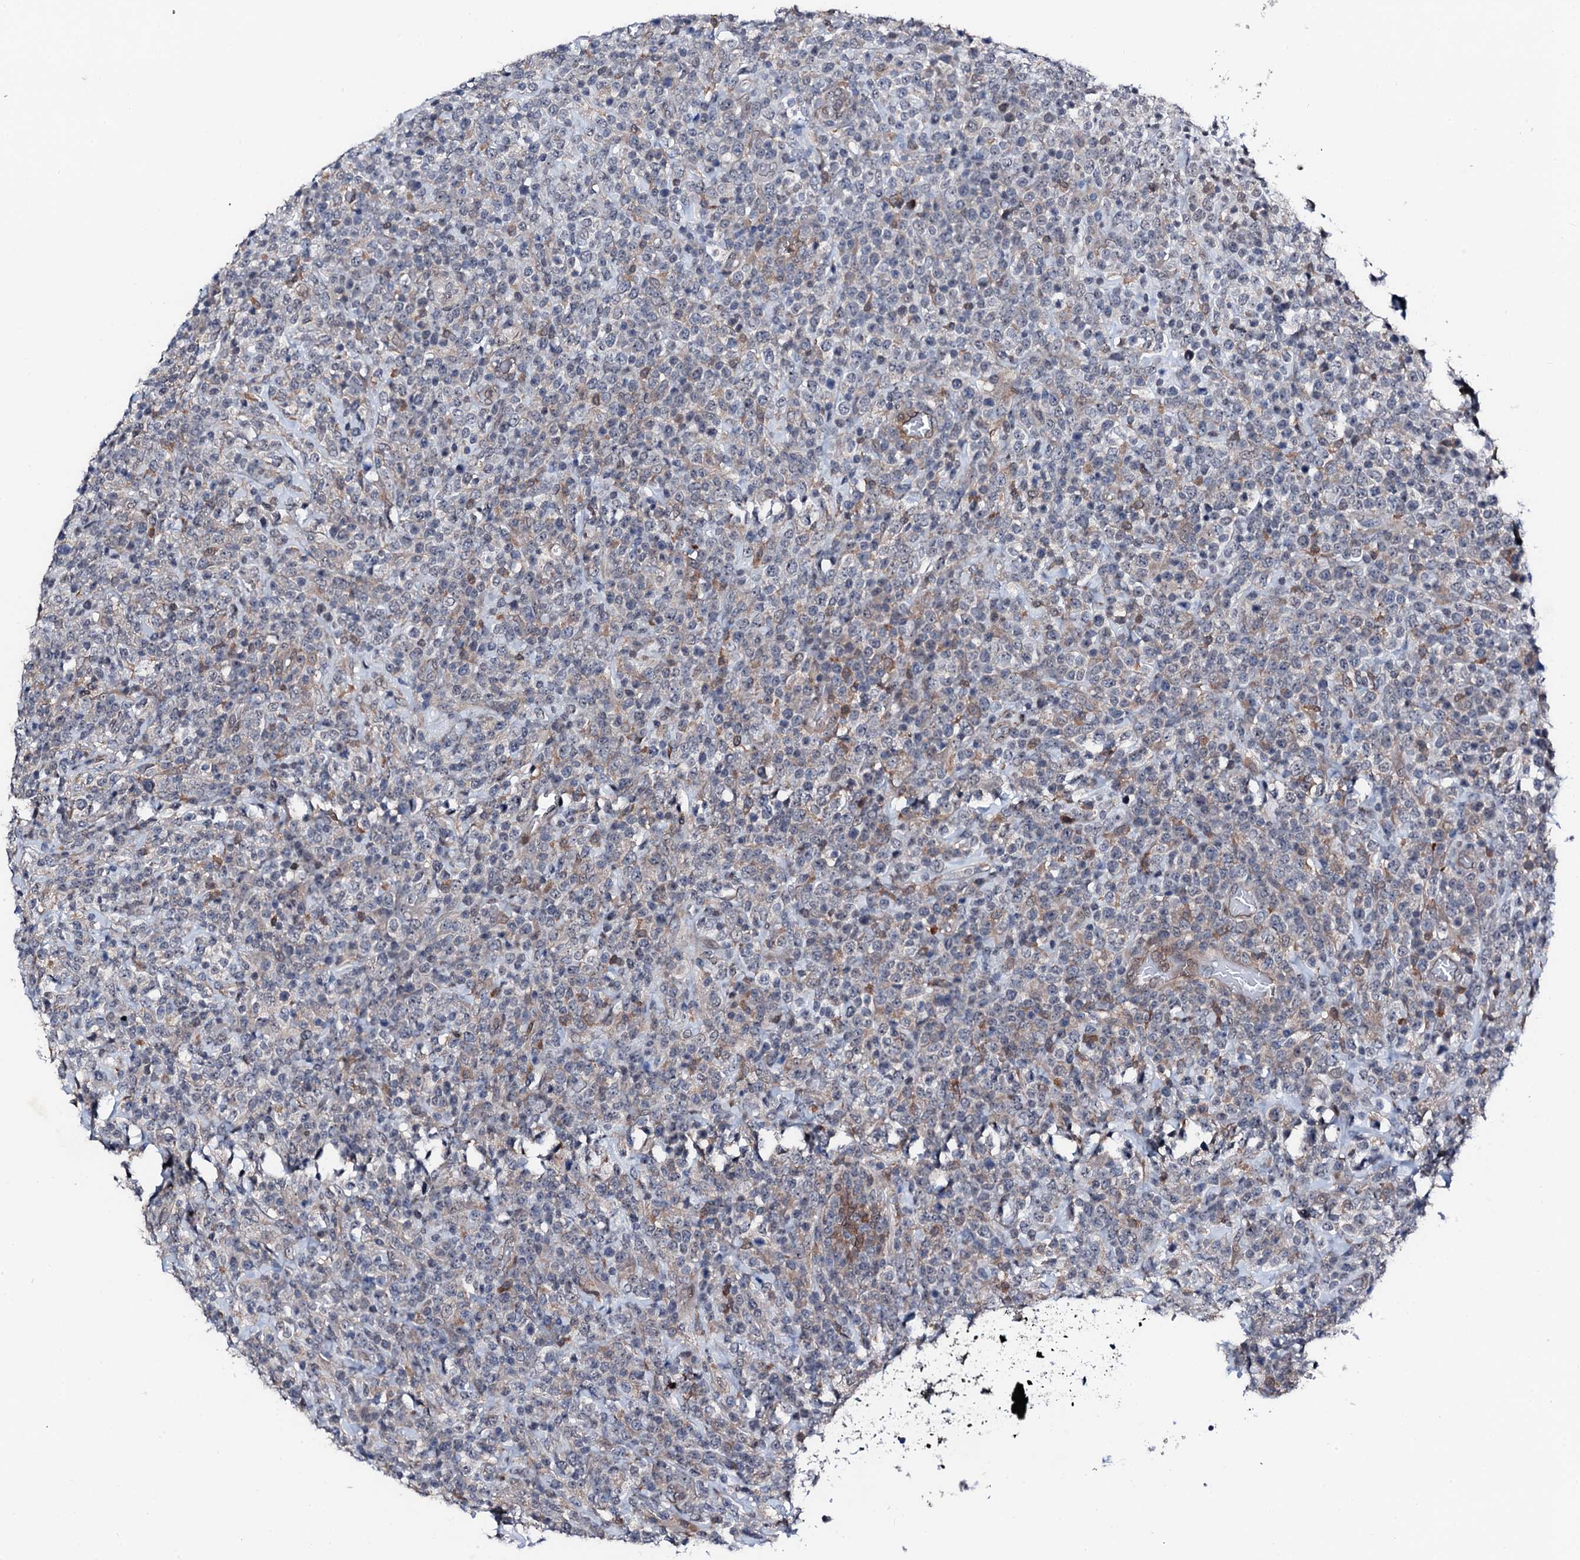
{"staining": {"intensity": "negative", "quantity": "none", "location": "none"}, "tissue": "lymphoma", "cell_type": "Tumor cells", "image_type": "cancer", "snomed": [{"axis": "morphology", "description": "Malignant lymphoma, non-Hodgkin's type, High grade"}, {"axis": "topography", "description": "Colon"}], "caption": "There is no significant positivity in tumor cells of lymphoma.", "gene": "TRAFD1", "patient": {"sex": "female", "age": 53}}